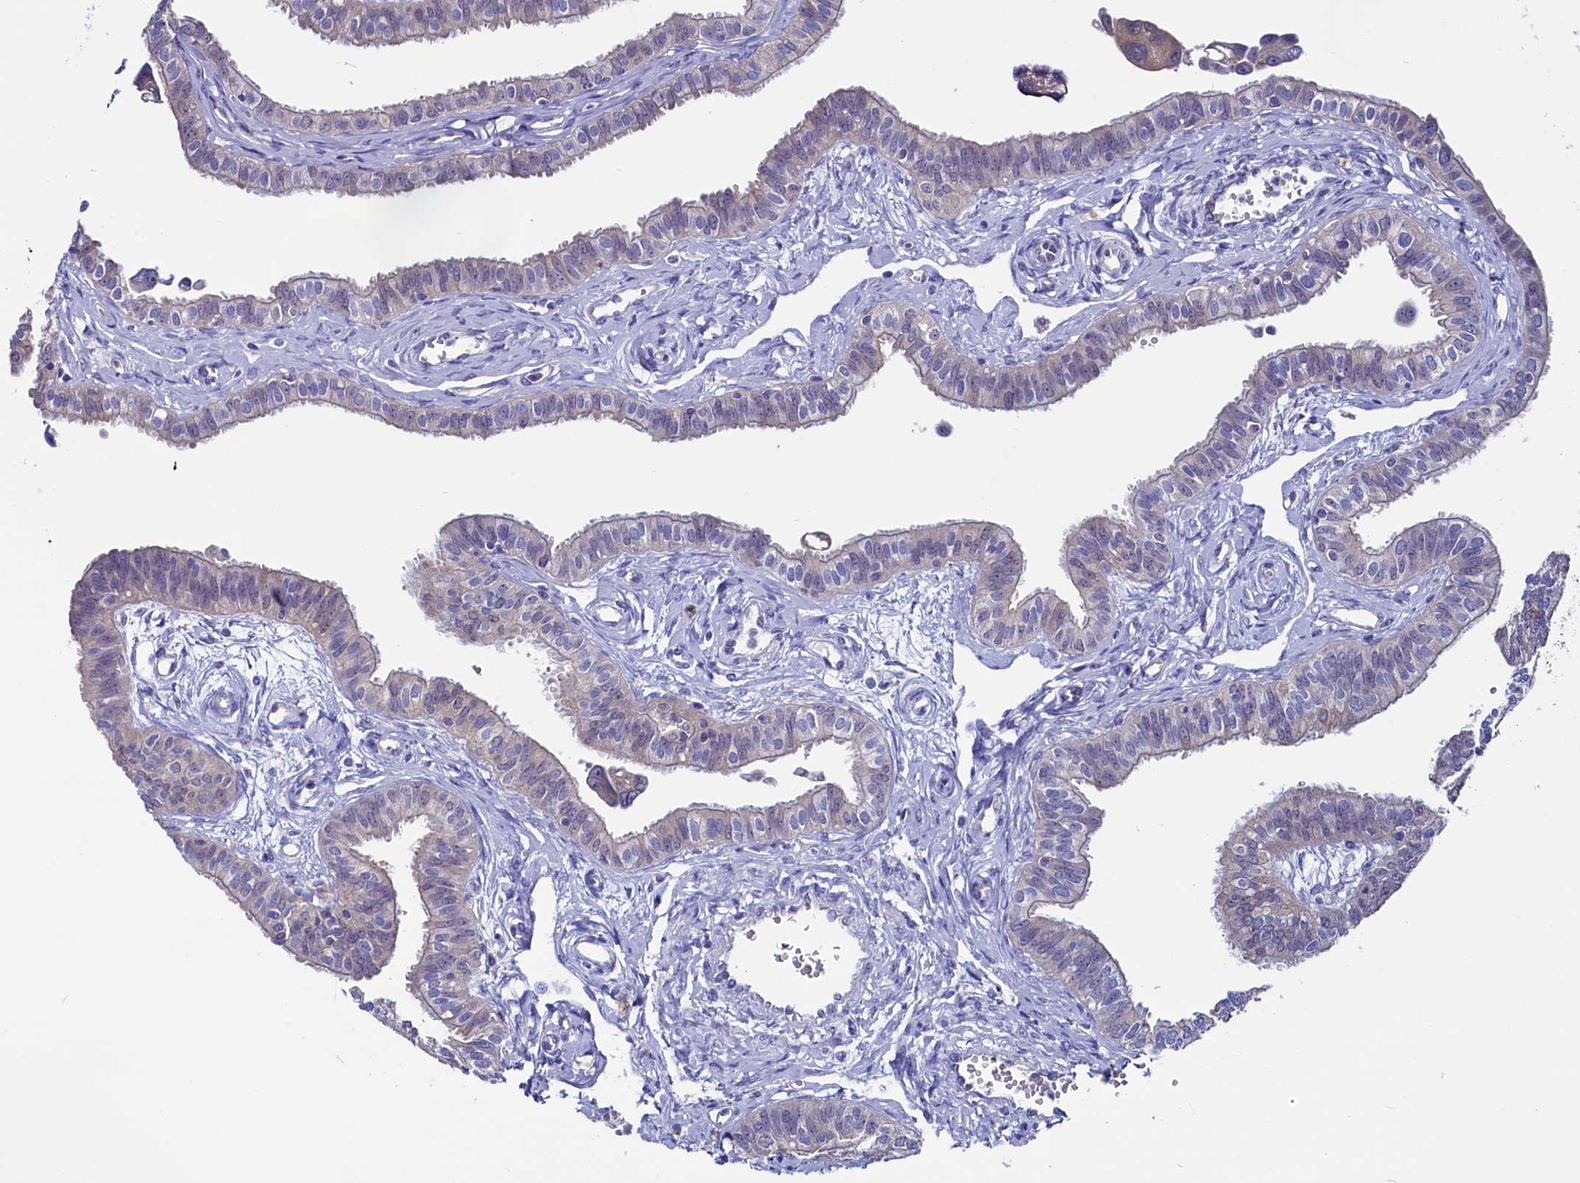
{"staining": {"intensity": "weak", "quantity": "<25%", "location": "cytoplasmic/membranous"}, "tissue": "fallopian tube", "cell_type": "Glandular cells", "image_type": "normal", "snomed": [{"axis": "morphology", "description": "Normal tissue, NOS"}, {"axis": "morphology", "description": "Carcinoma, NOS"}, {"axis": "topography", "description": "Fallopian tube"}, {"axis": "topography", "description": "Ovary"}], "caption": "The immunohistochemistry micrograph has no significant staining in glandular cells of fallopian tube. (DAB (3,3'-diaminobenzidine) immunohistochemistry (IHC) with hematoxylin counter stain).", "gene": "CIAPIN1", "patient": {"sex": "female", "age": 59}}